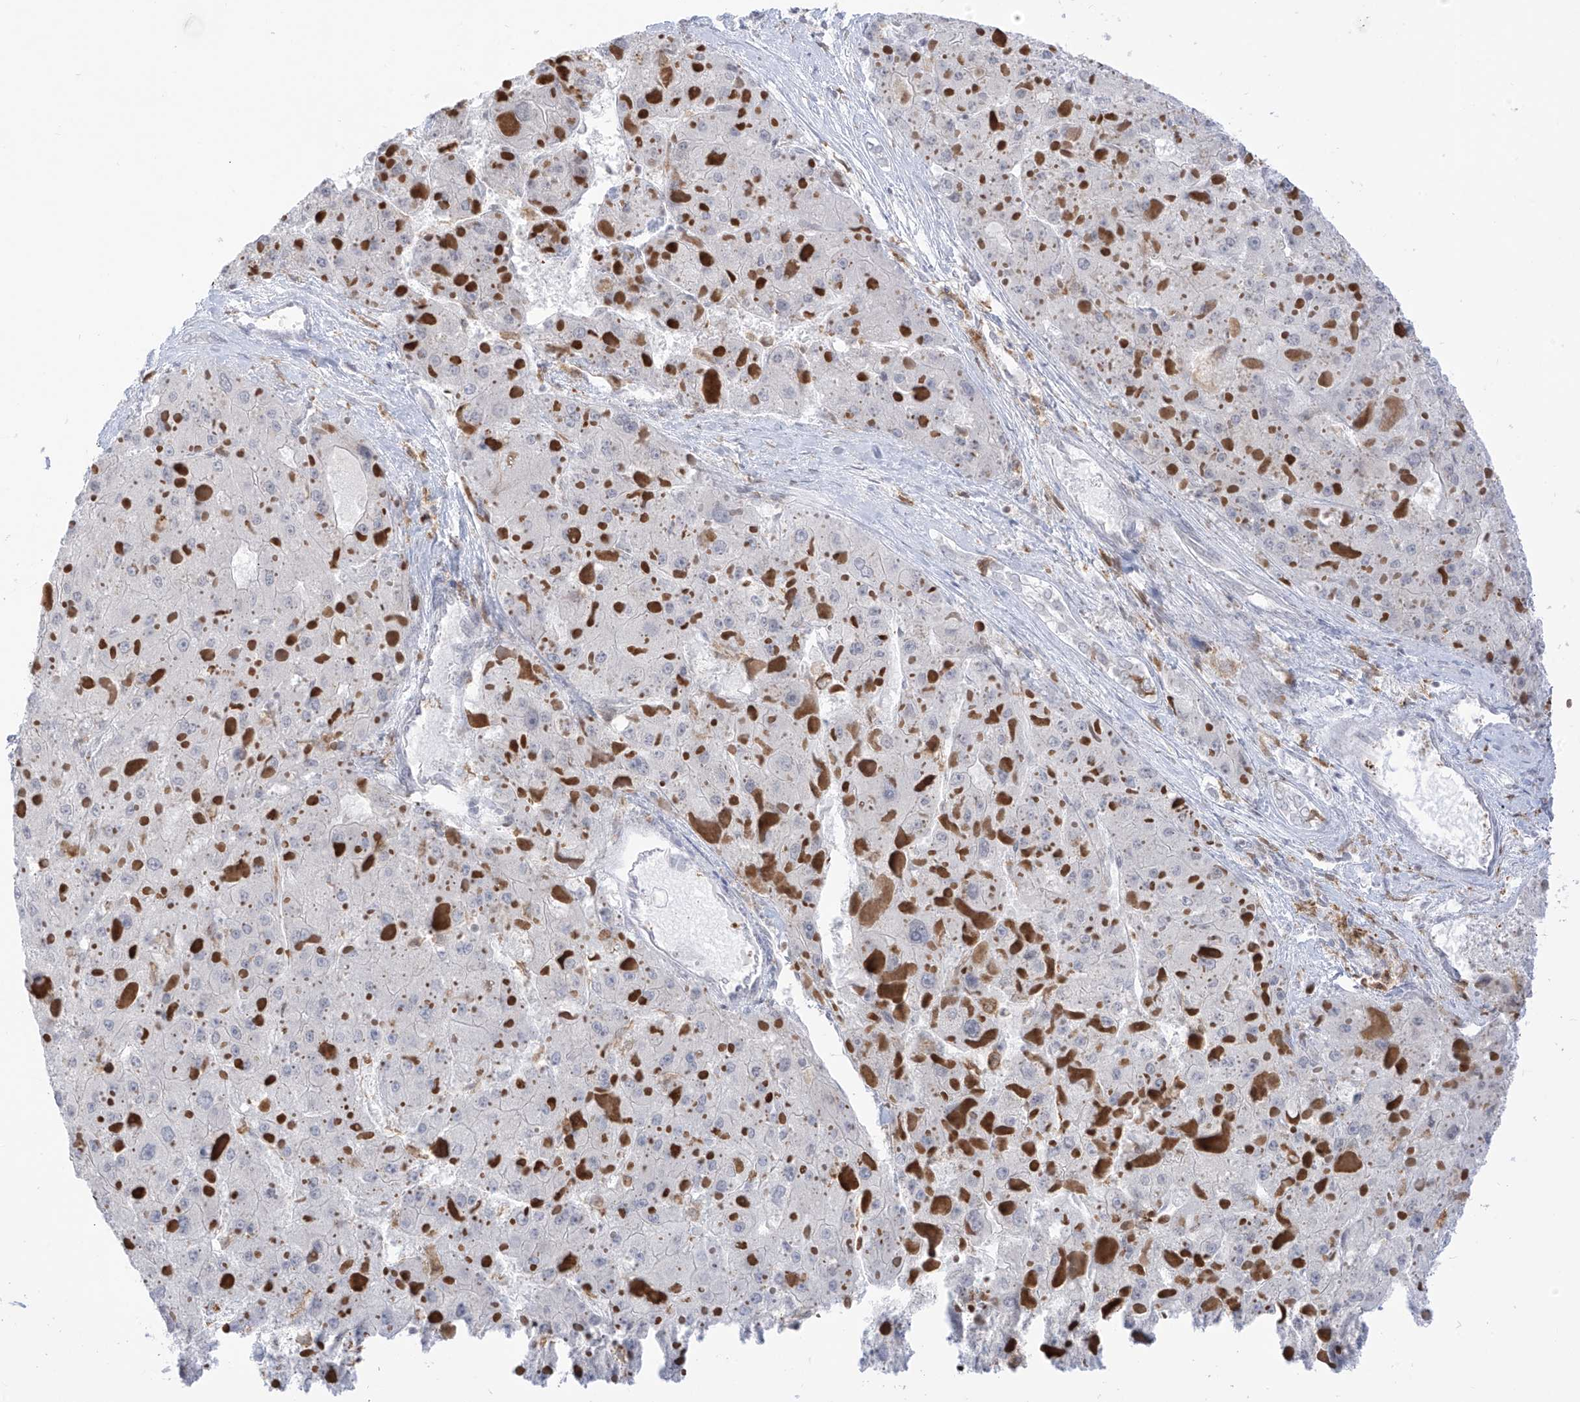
{"staining": {"intensity": "negative", "quantity": "none", "location": "none"}, "tissue": "liver cancer", "cell_type": "Tumor cells", "image_type": "cancer", "snomed": [{"axis": "morphology", "description": "Carcinoma, Hepatocellular, NOS"}, {"axis": "topography", "description": "Liver"}], "caption": "Immunohistochemistry micrograph of neoplastic tissue: hepatocellular carcinoma (liver) stained with DAB exhibits no significant protein expression in tumor cells.", "gene": "TBXAS1", "patient": {"sex": "female", "age": 73}}